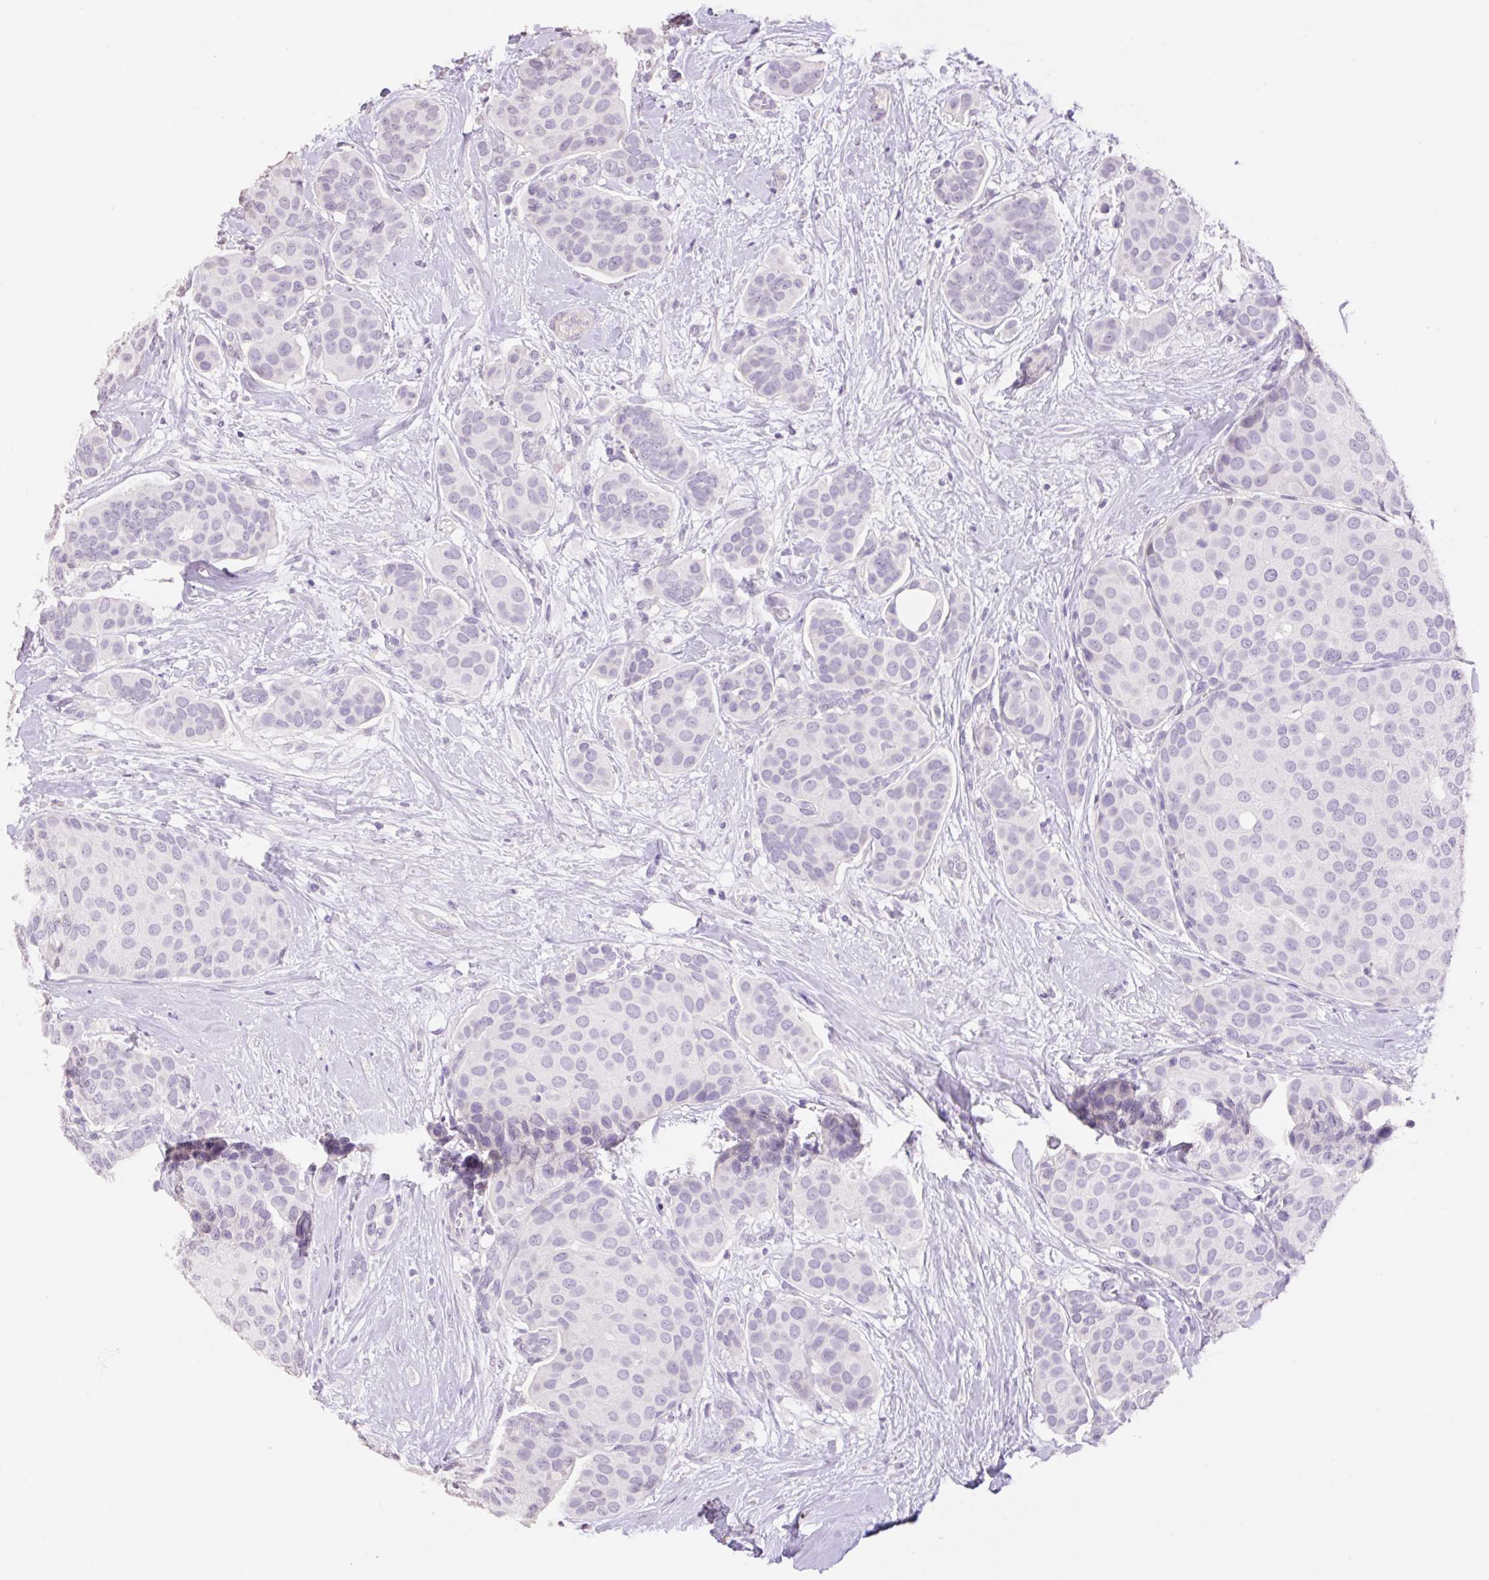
{"staining": {"intensity": "negative", "quantity": "none", "location": "none"}, "tissue": "breast cancer", "cell_type": "Tumor cells", "image_type": "cancer", "snomed": [{"axis": "morphology", "description": "Duct carcinoma"}, {"axis": "topography", "description": "Breast"}], "caption": "Micrograph shows no significant protein staining in tumor cells of breast intraductal carcinoma. The staining is performed using DAB (3,3'-diaminobenzidine) brown chromogen with nuclei counter-stained in using hematoxylin.", "gene": "HCRTR2", "patient": {"sex": "female", "age": 70}}